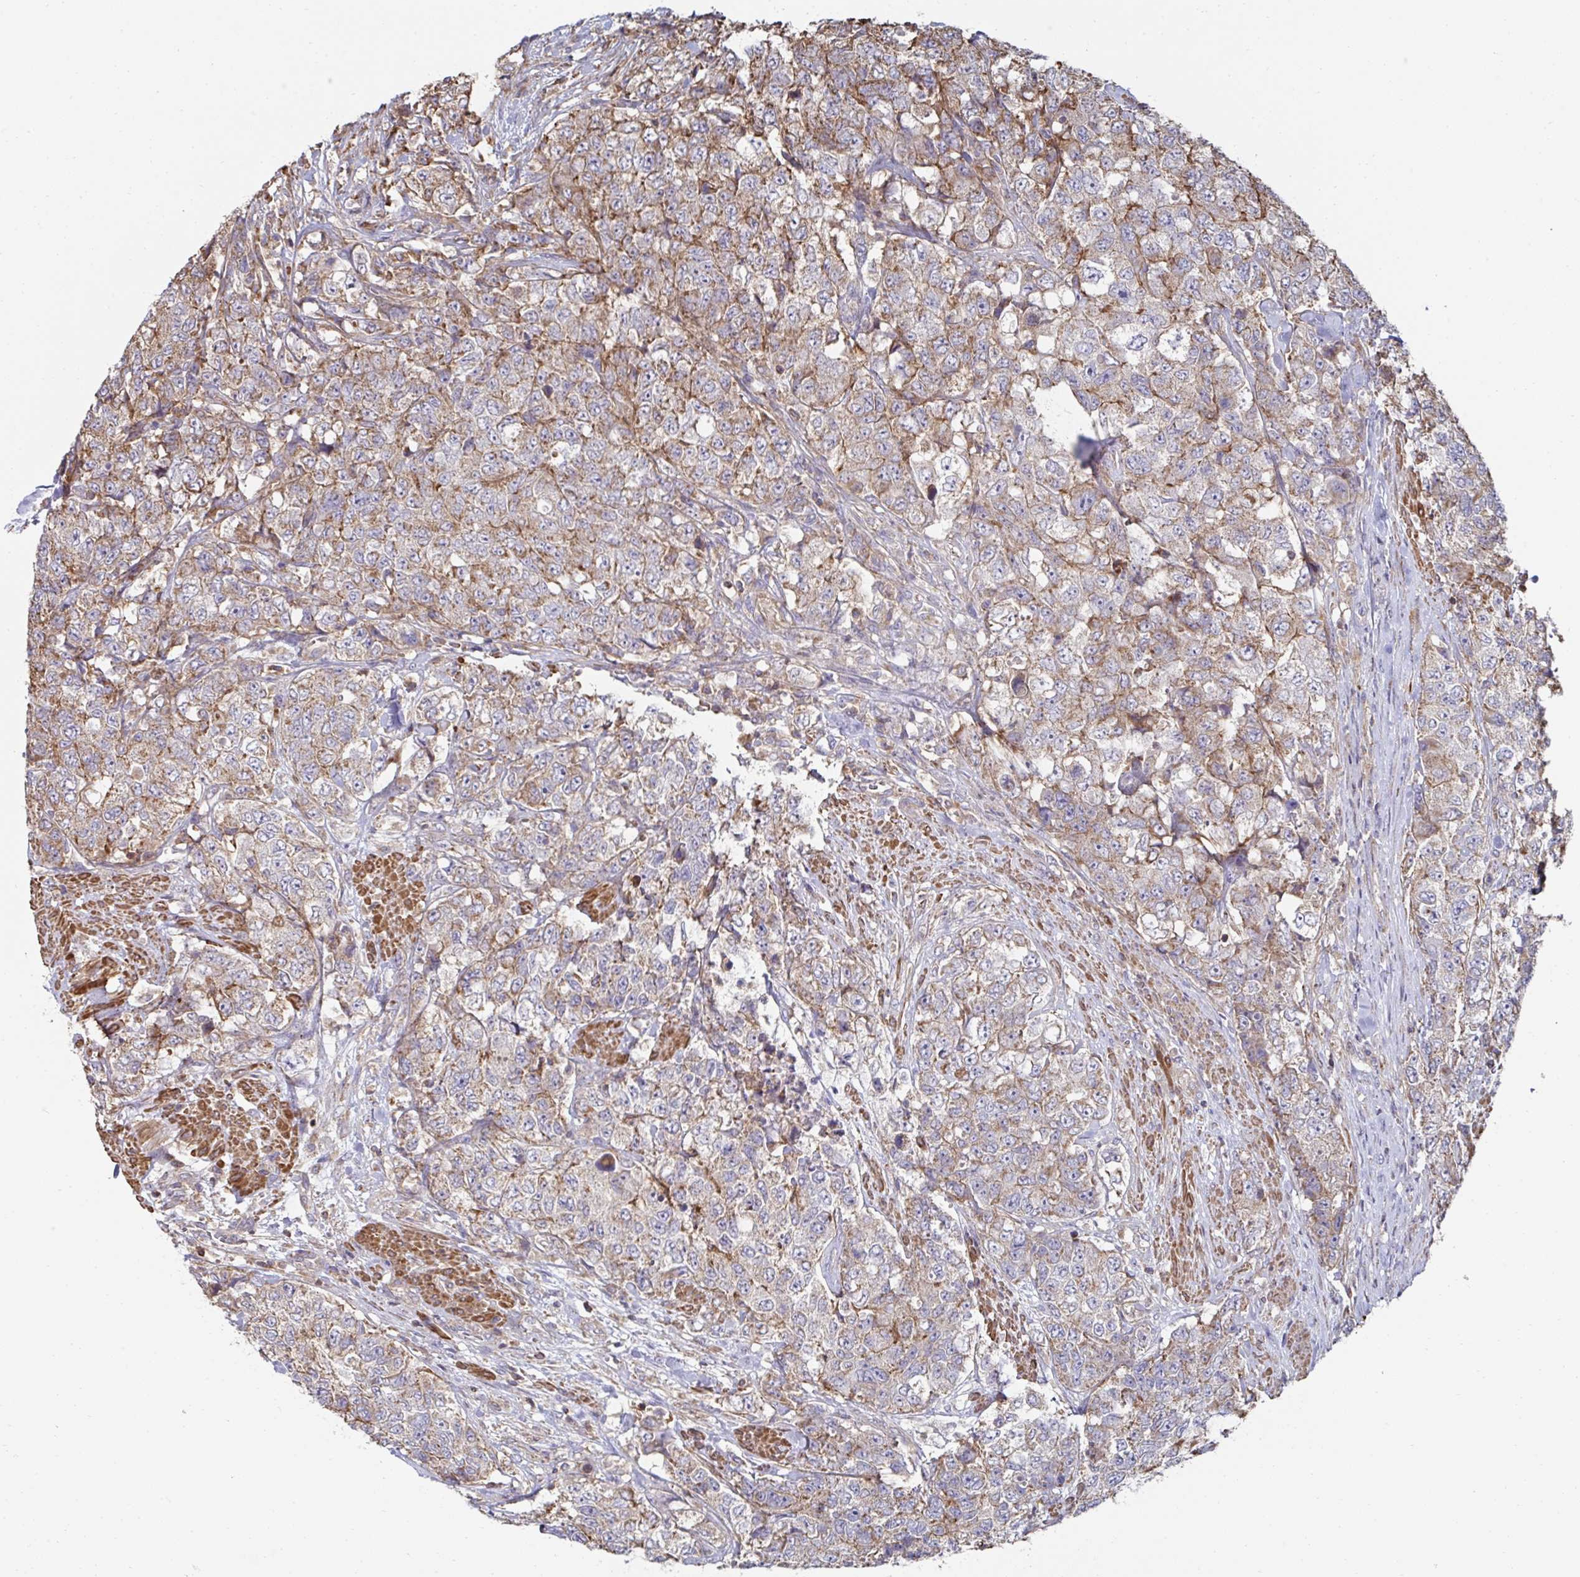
{"staining": {"intensity": "moderate", "quantity": "25%-75%", "location": "cytoplasmic/membranous"}, "tissue": "urothelial cancer", "cell_type": "Tumor cells", "image_type": "cancer", "snomed": [{"axis": "morphology", "description": "Urothelial carcinoma, High grade"}, {"axis": "topography", "description": "Urinary bladder"}], "caption": "Human urothelial cancer stained with a protein marker reveals moderate staining in tumor cells.", "gene": "DZANK1", "patient": {"sex": "female", "age": 78}}